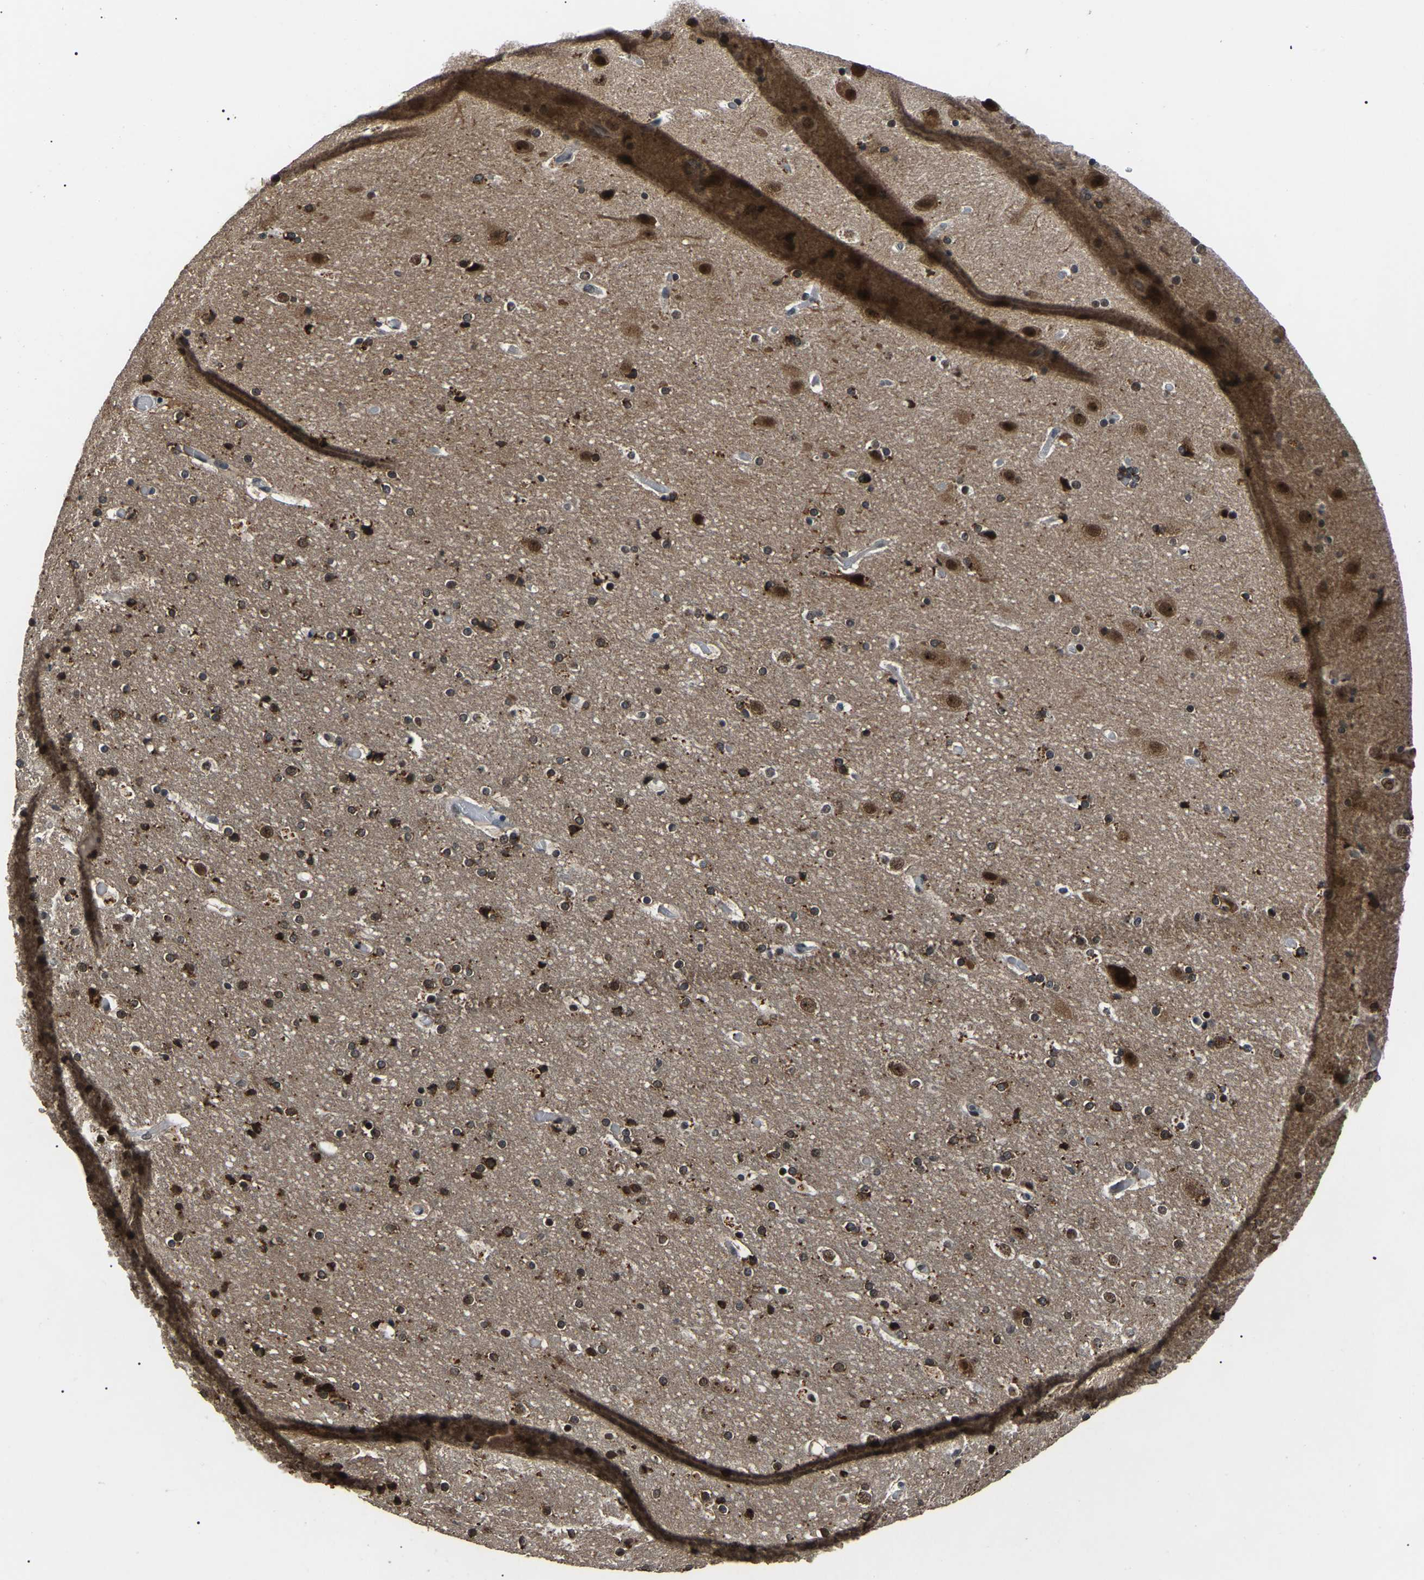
{"staining": {"intensity": "weak", "quantity": "25%-75%", "location": "cytoplasmic/membranous,nuclear"}, "tissue": "cerebral cortex", "cell_type": "Endothelial cells", "image_type": "normal", "snomed": [{"axis": "morphology", "description": "Normal tissue, NOS"}, {"axis": "topography", "description": "Cerebral cortex"}], "caption": "Immunohistochemistry (IHC) of unremarkable human cerebral cortex exhibits low levels of weak cytoplasmic/membranous,nuclear expression in approximately 25%-75% of endothelial cells. The staining was performed using DAB (3,3'-diaminobenzidine) to visualize the protein expression in brown, while the nuclei were stained in blue with hematoxylin (Magnification: 20x).", "gene": "PPM1E", "patient": {"sex": "male", "age": 57}}